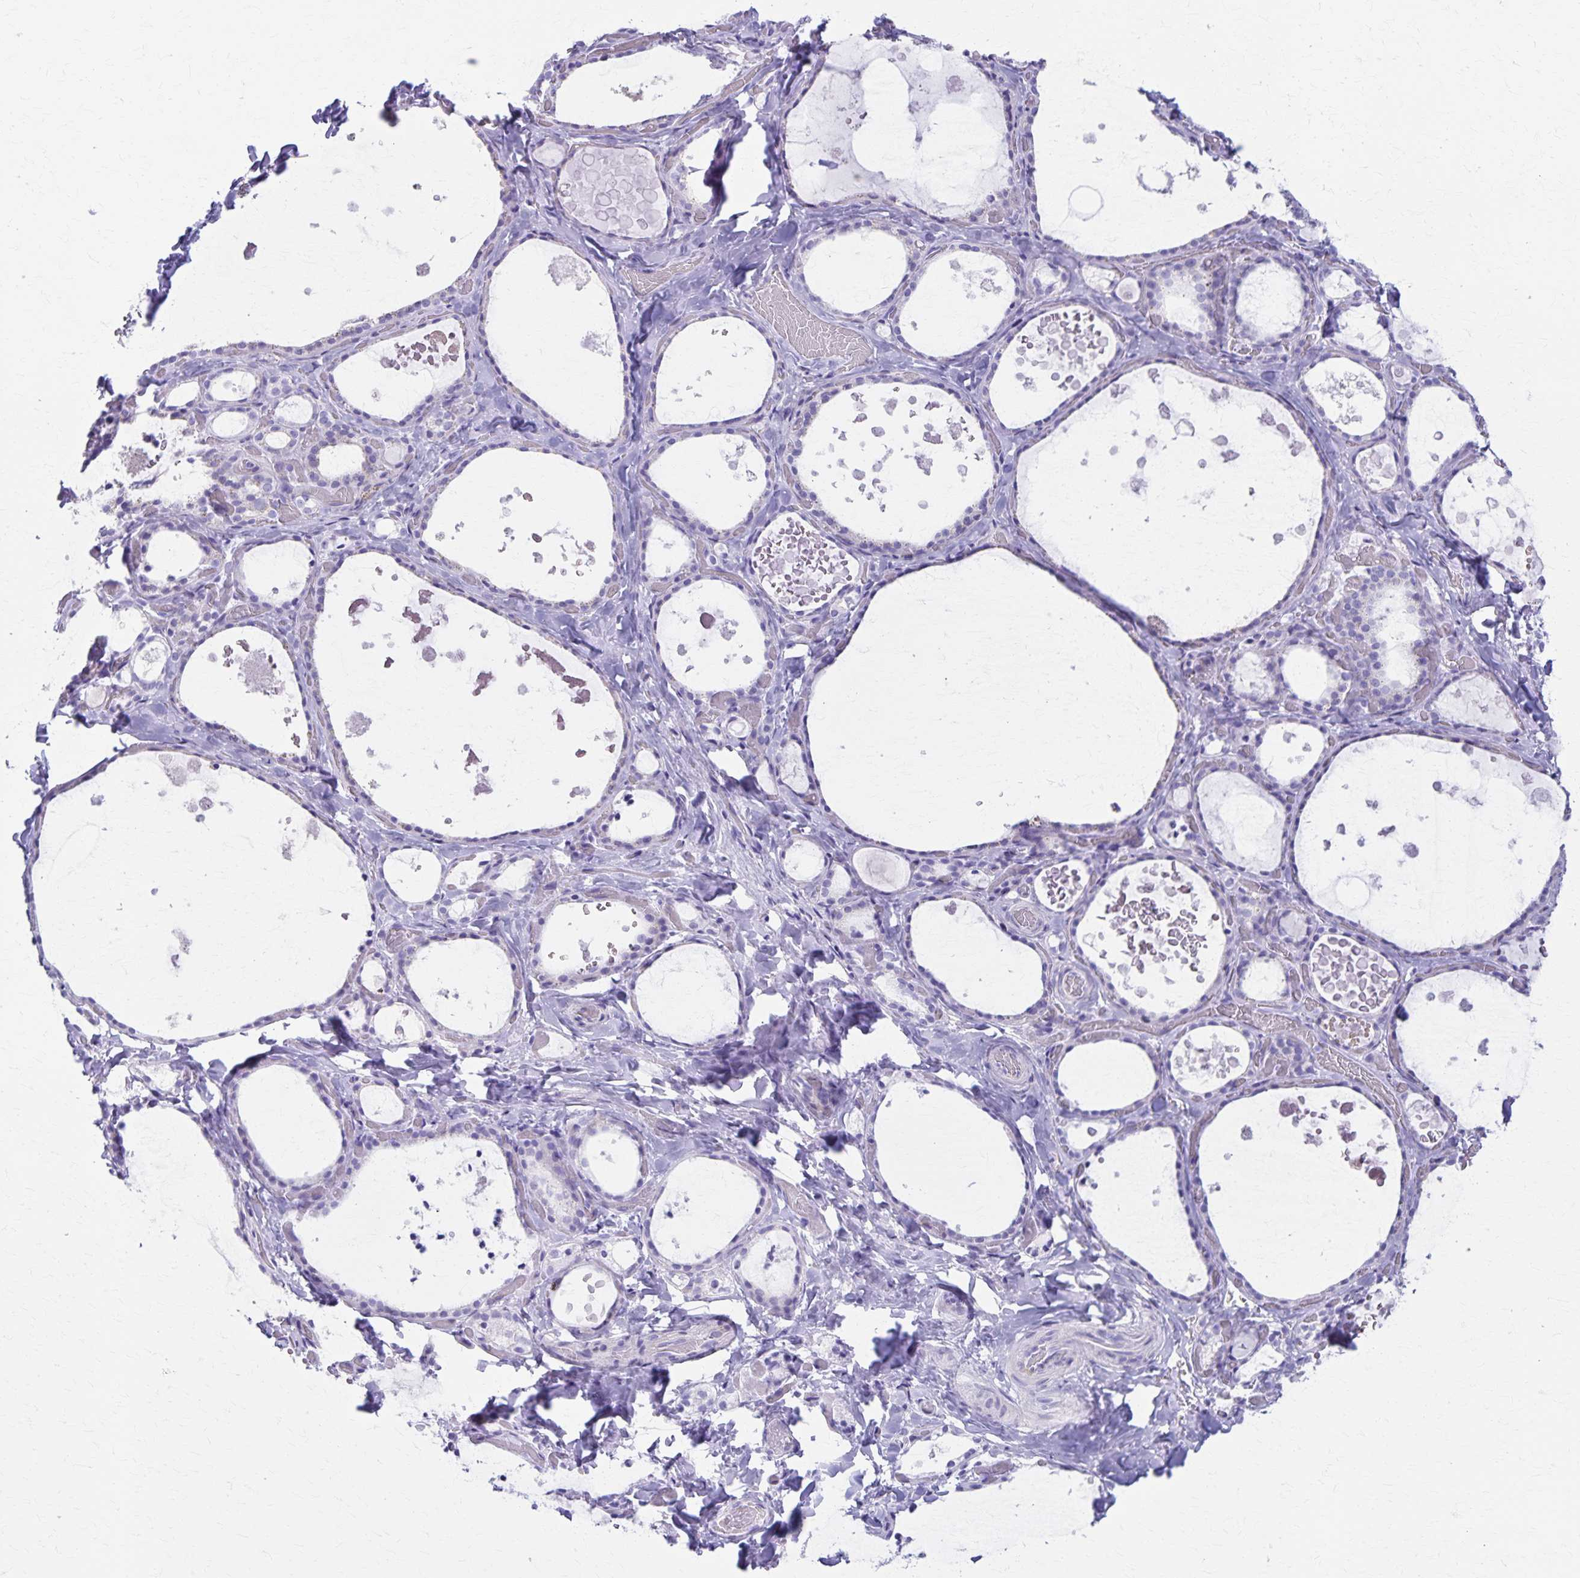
{"staining": {"intensity": "negative", "quantity": "none", "location": "none"}, "tissue": "thyroid gland", "cell_type": "Glandular cells", "image_type": "normal", "snomed": [{"axis": "morphology", "description": "Normal tissue, NOS"}, {"axis": "topography", "description": "Thyroid gland"}], "caption": "An IHC histopathology image of benign thyroid gland is shown. There is no staining in glandular cells of thyroid gland.", "gene": "DEFA5", "patient": {"sex": "female", "age": 56}}